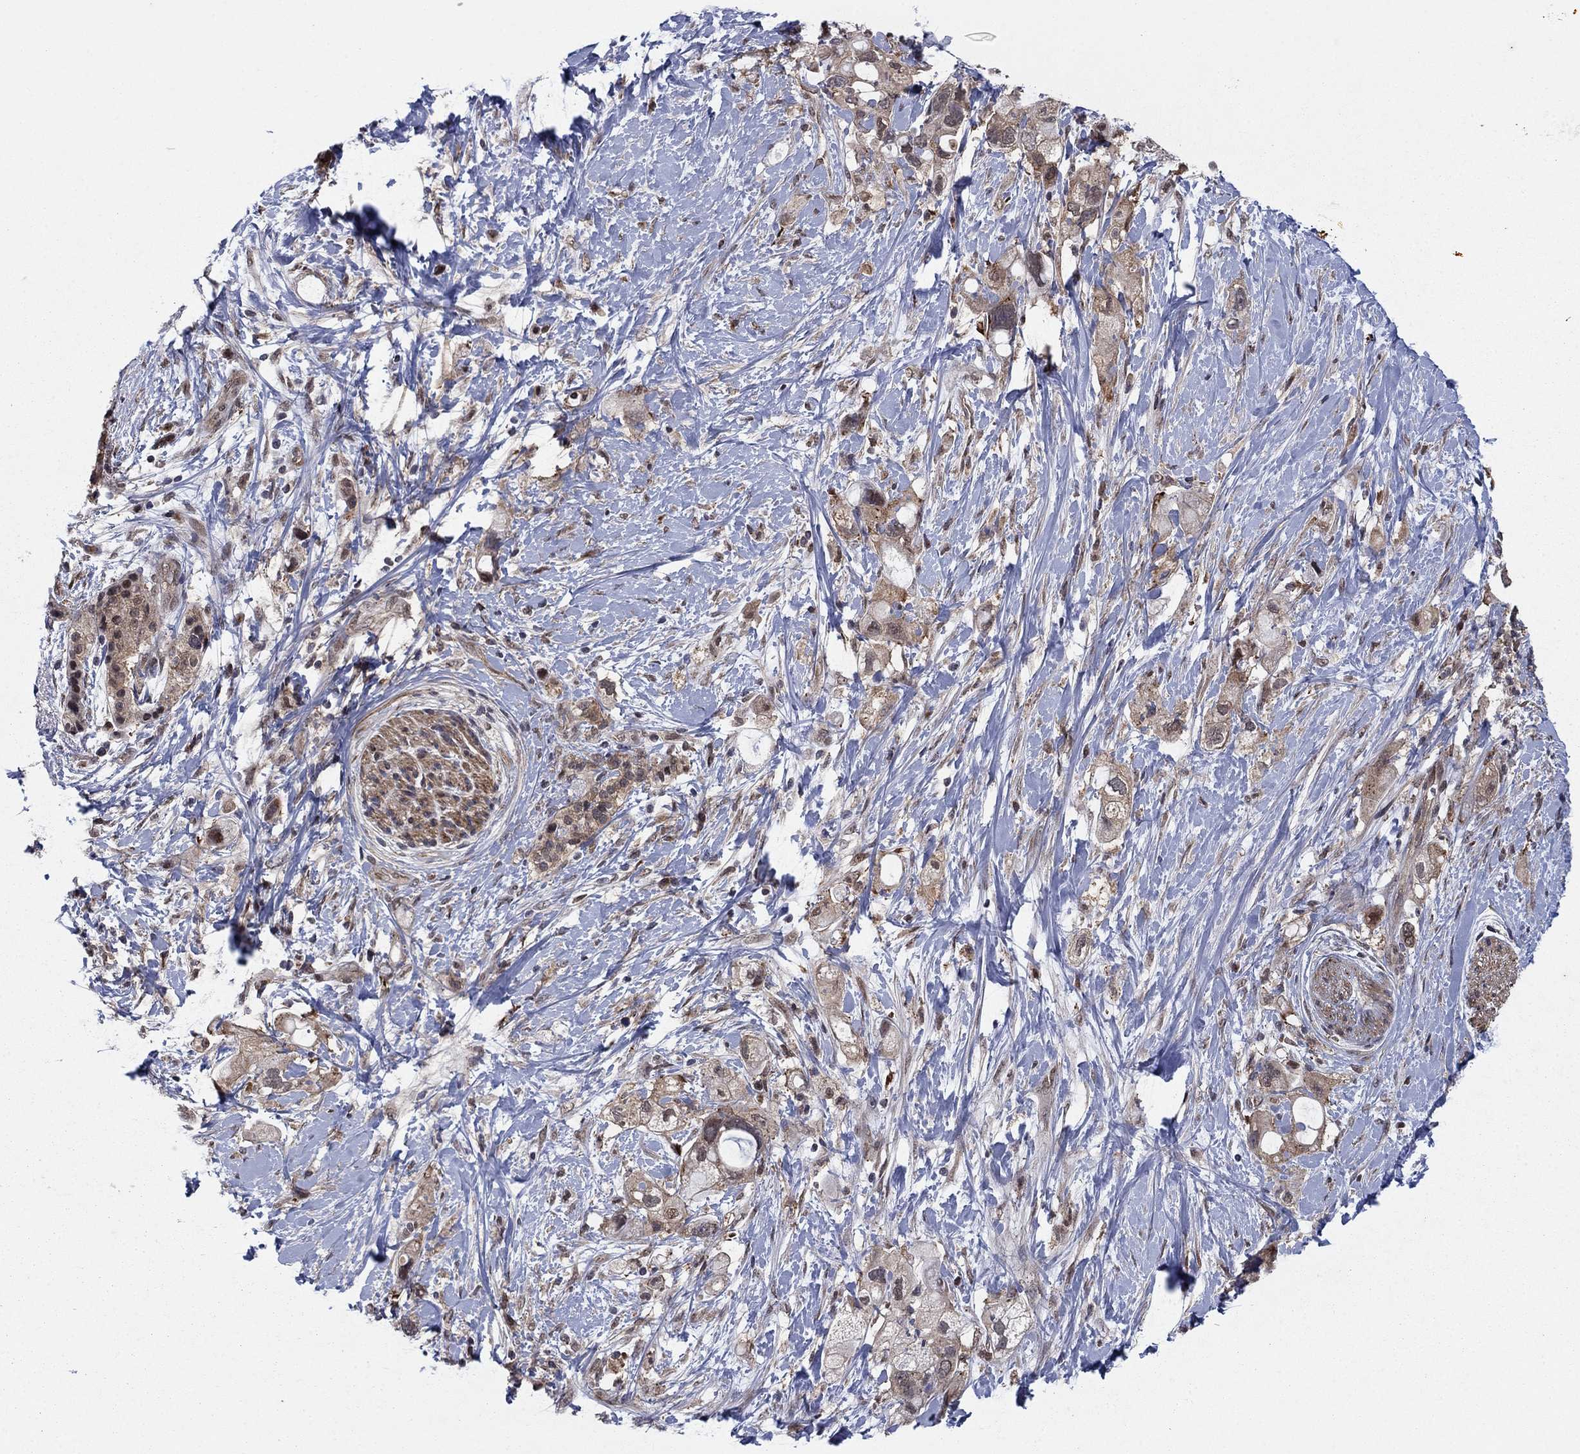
{"staining": {"intensity": "weak", "quantity": "25%-75%", "location": "cytoplasmic/membranous"}, "tissue": "pancreatic cancer", "cell_type": "Tumor cells", "image_type": "cancer", "snomed": [{"axis": "morphology", "description": "Adenocarcinoma, NOS"}, {"axis": "topography", "description": "Pancreas"}], "caption": "Protein expression by immunohistochemistry (IHC) reveals weak cytoplasmic/membranous positivity in approximately 25%-75% of tumor cells in pancreatic adenocarcinoma. (DAB IHC, brown staining for protein, blue staining for nuclei).", "gene": "PSMC1", "patient": {"sex": "female", "age": 56}}